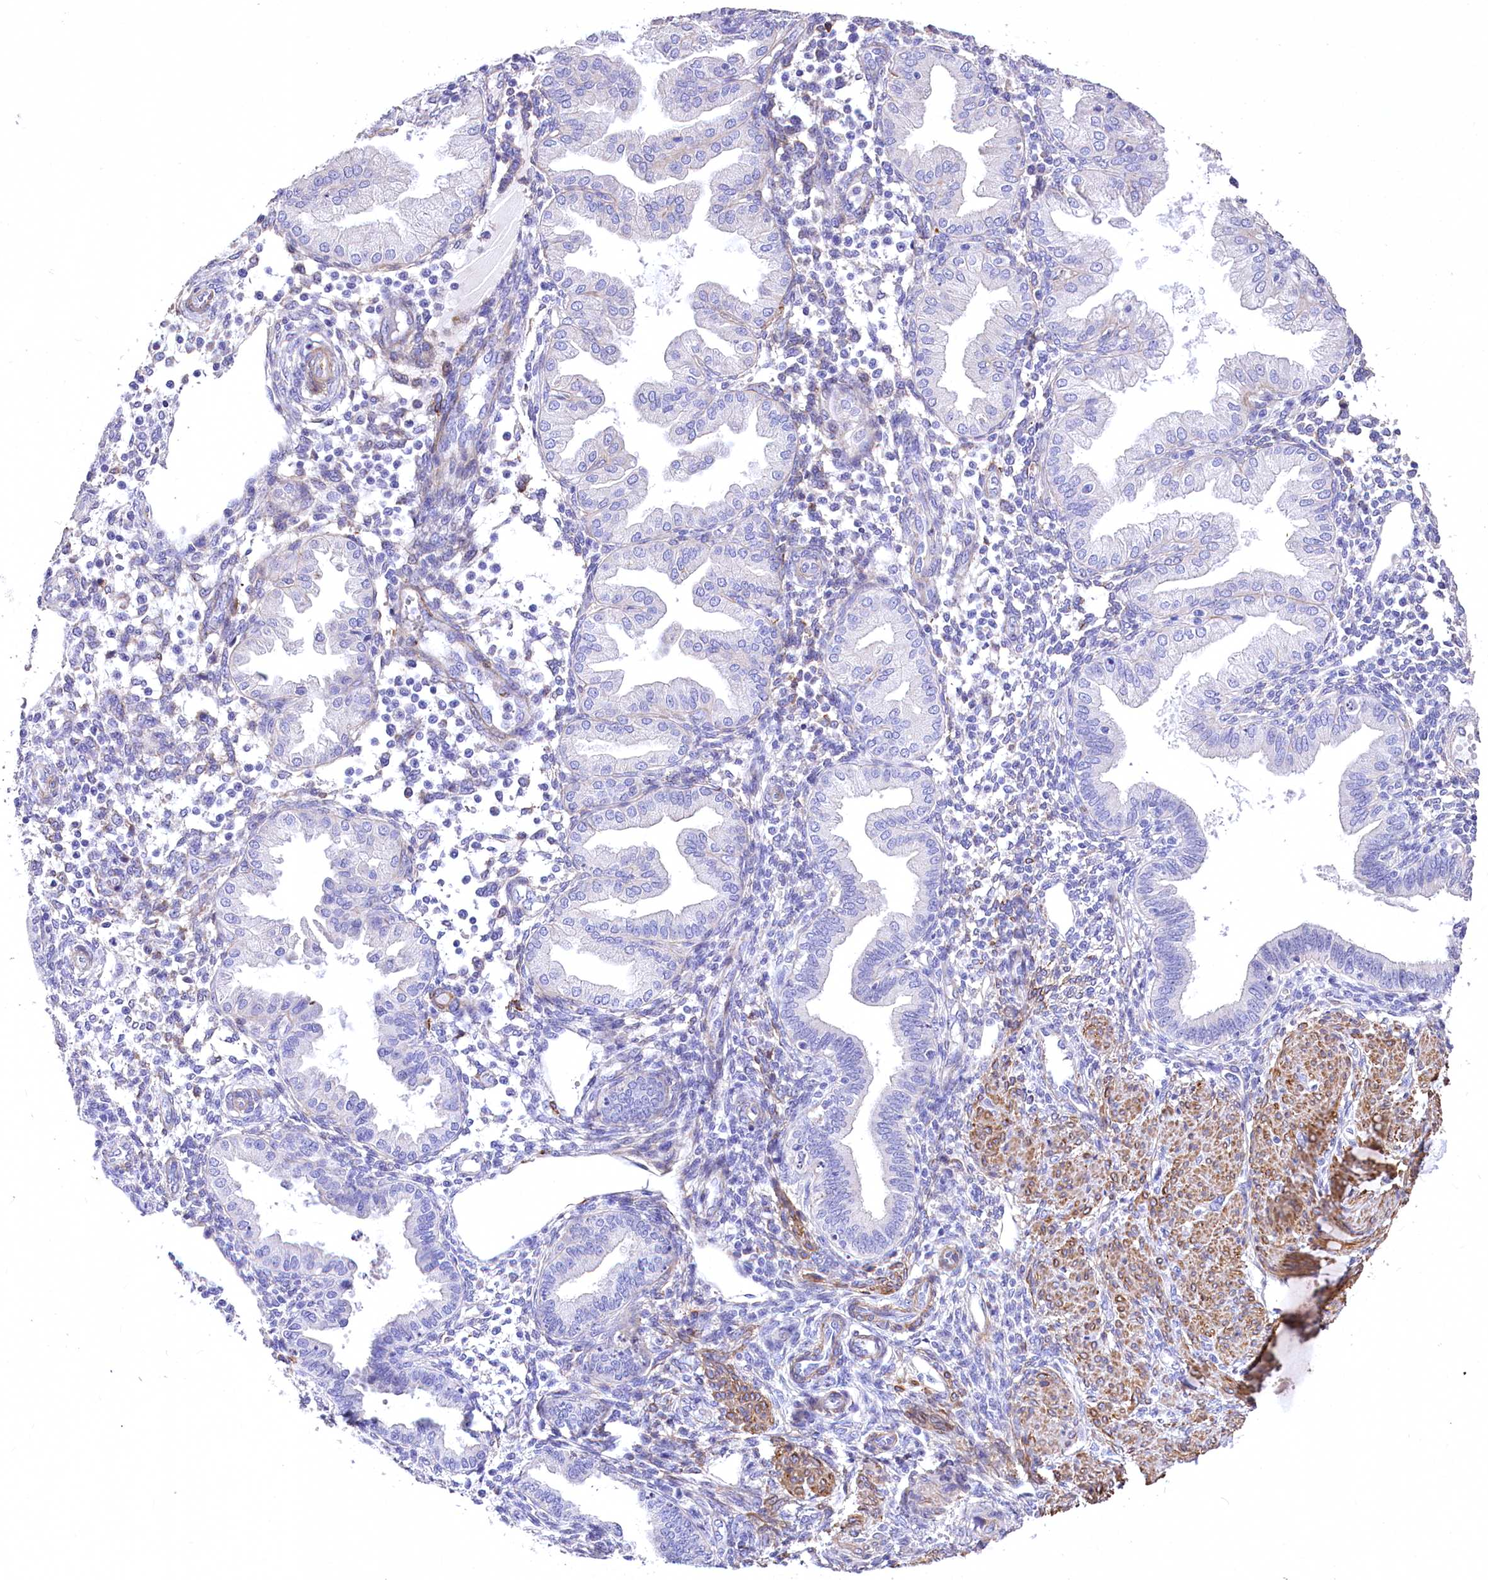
{"staining": {"intensity": "negative", "quantity": "none", "location": "none"}, "tissue": "endometrium", "cell_type": "Cells in endometrial stroma", "image_type": "normal", "snomed": [{"axis": "morphology", "description": "Normal tissue, NOS"}, {"axis": "topography", "description": "Endometrium"}], "caption": "This is an immunohistochemistry (IHC) histopathology image of unremarkable human endometrium. There is no staining in cells in endometrial stroma.", "gene": "RDH16", "patient": {"sex": "female", "age": 53}}